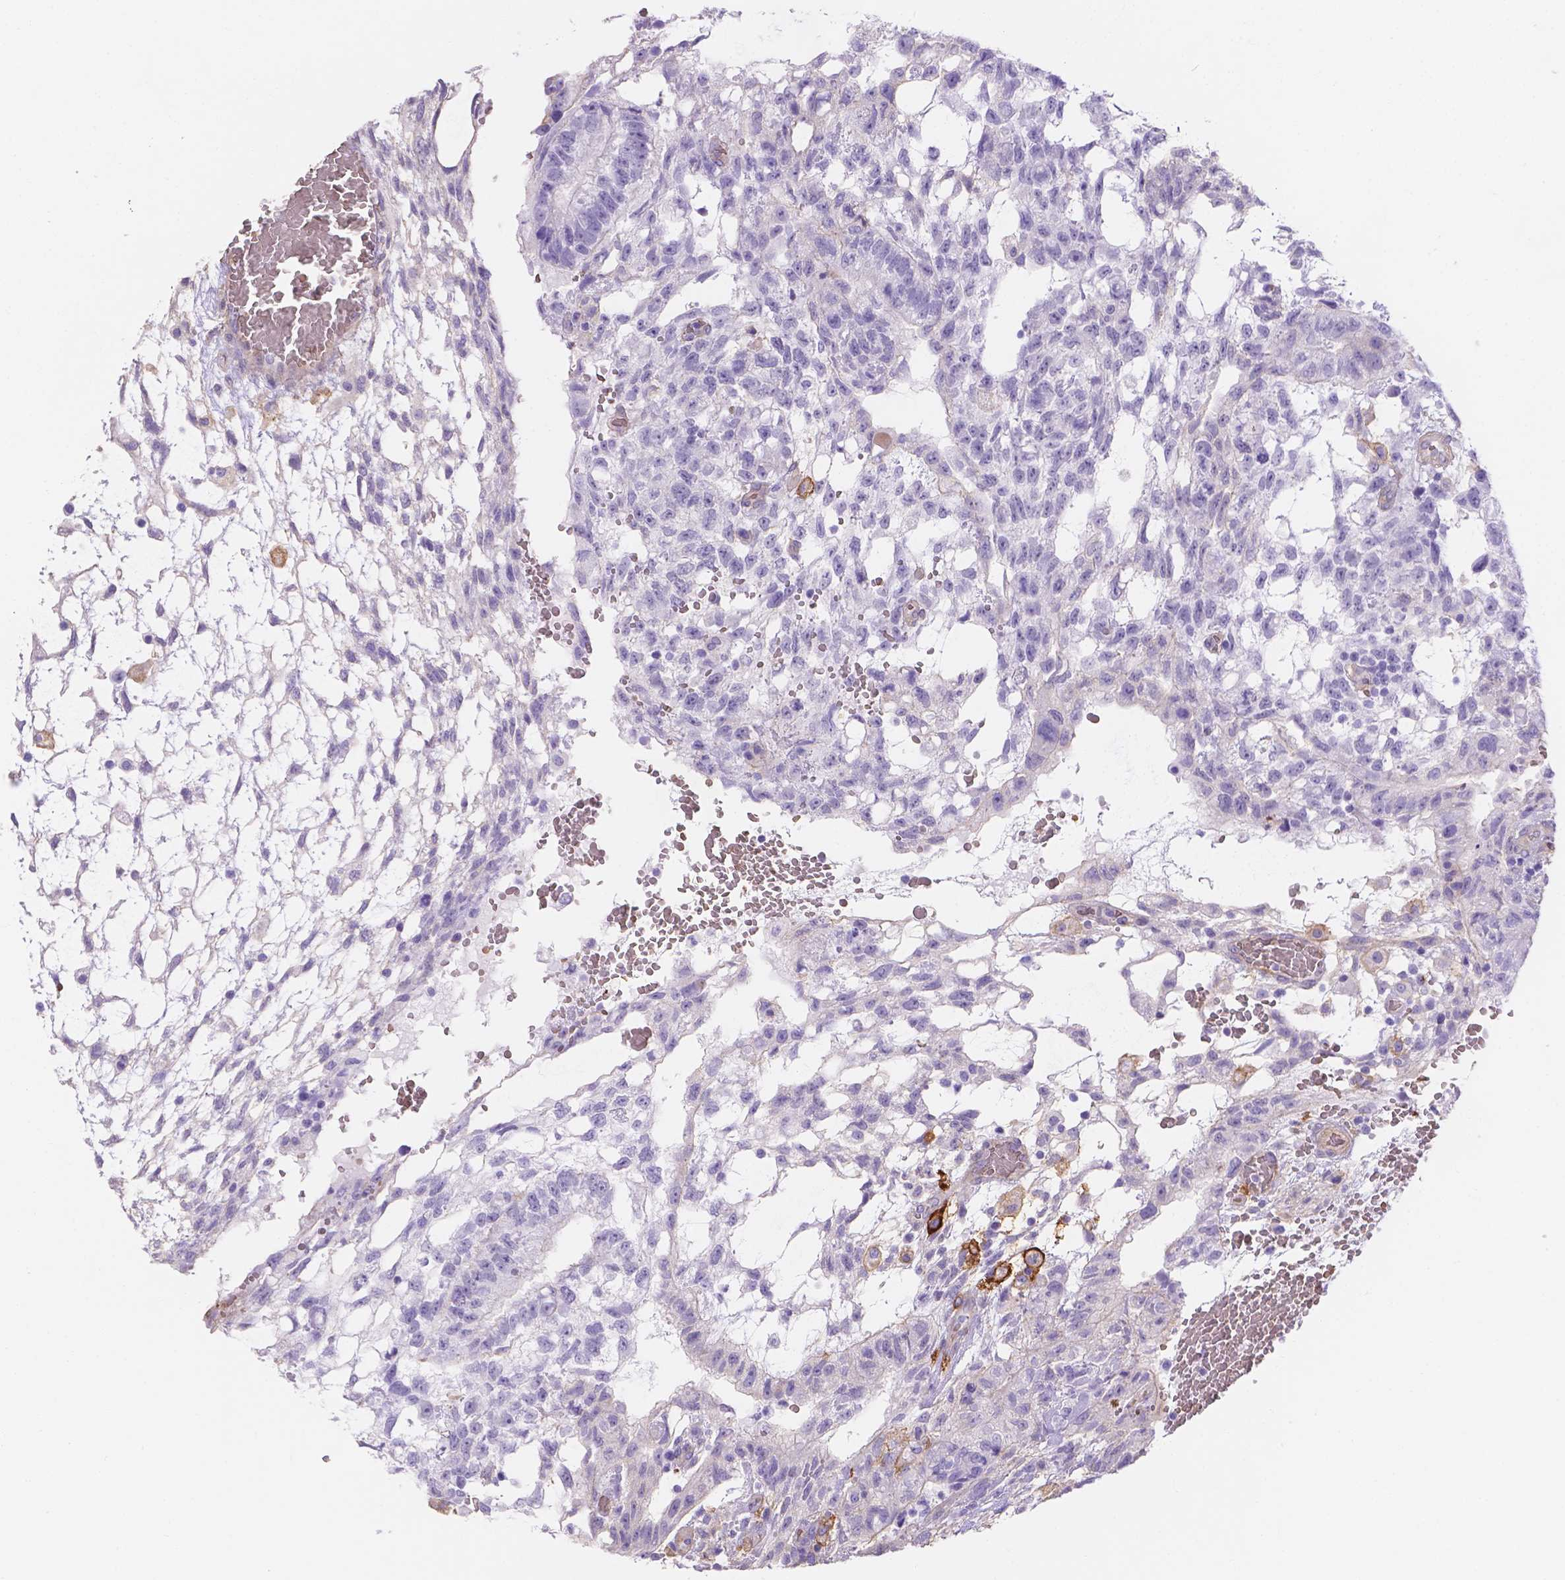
{"staining": {"intensity": "negative", "quantity": "none", "location": "none"}, "tissue": "testis cancer", "cell_type": "Tumor cells", "image_type": "cancer", "snomed": [{"axis": "morphology", "description": "Carcinoma, Embryonal, NOS"}, {"axis": "topography", "description": "Testis"}], "caption": "Photomicrograph shows no protein positivity in tumor cells of testis cancer (embryonal carcinoma) tissue.", "gene": "SLC40A1", "patient": {"sex": "male", "age": 32}}